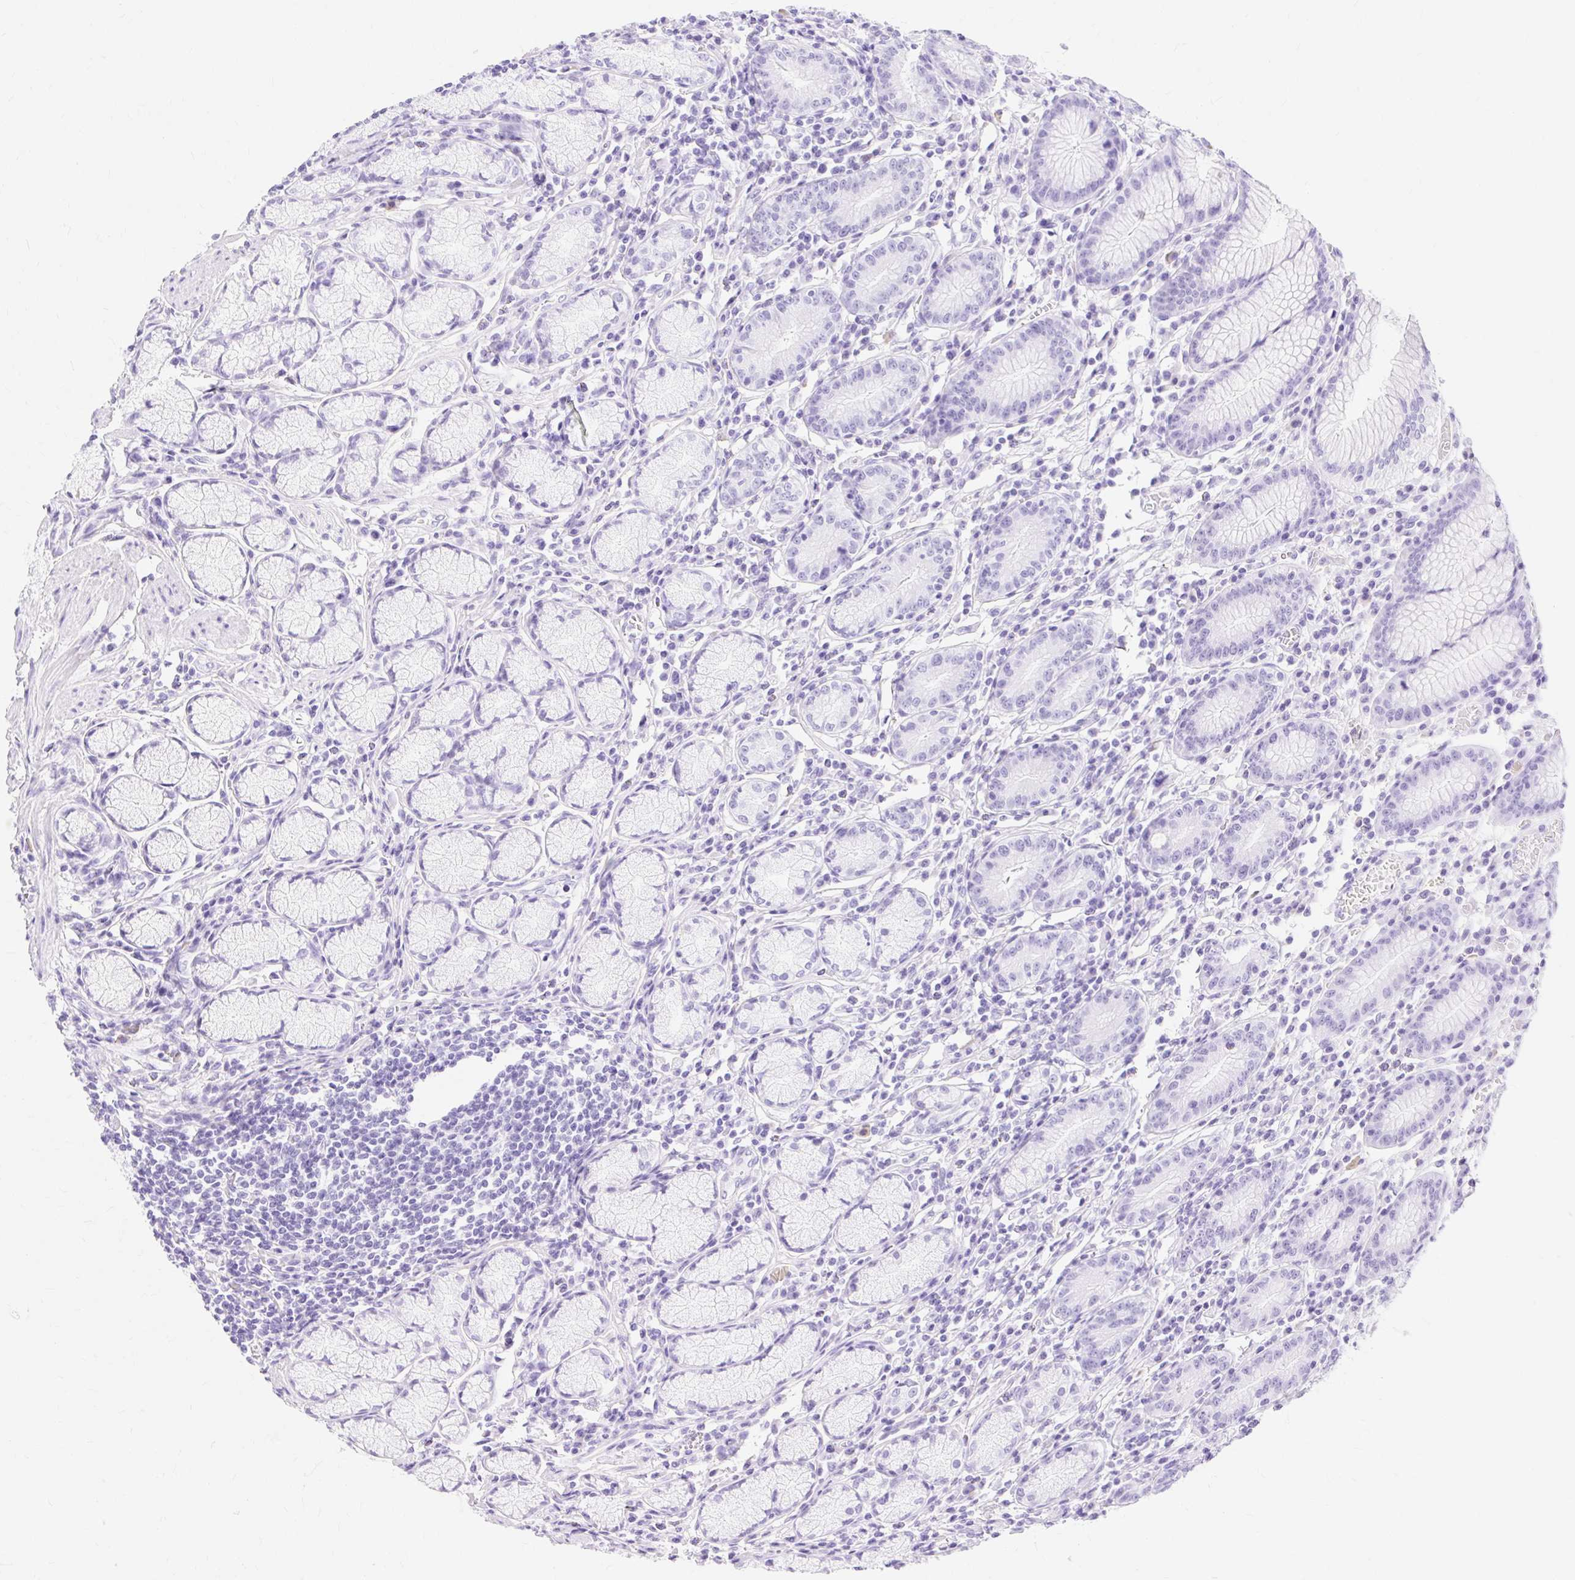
{"staining": {"intensity": "negative", "quantity": "none", "location": "none"}, "tissue": "stomach", "cell_type": "Glandular cells", "image_type": "normal", "snomed": [{"axis": "morphology", "description": "Normal tissue, NOS"}, {"axis": "topography", "description": "Stomach"}], "caption": "Immunohistochemistry of benign human stomach demonstrates no expression in glandular cells.", "gene": "MBP", "patient": {"sex": "male", "age": 55}}